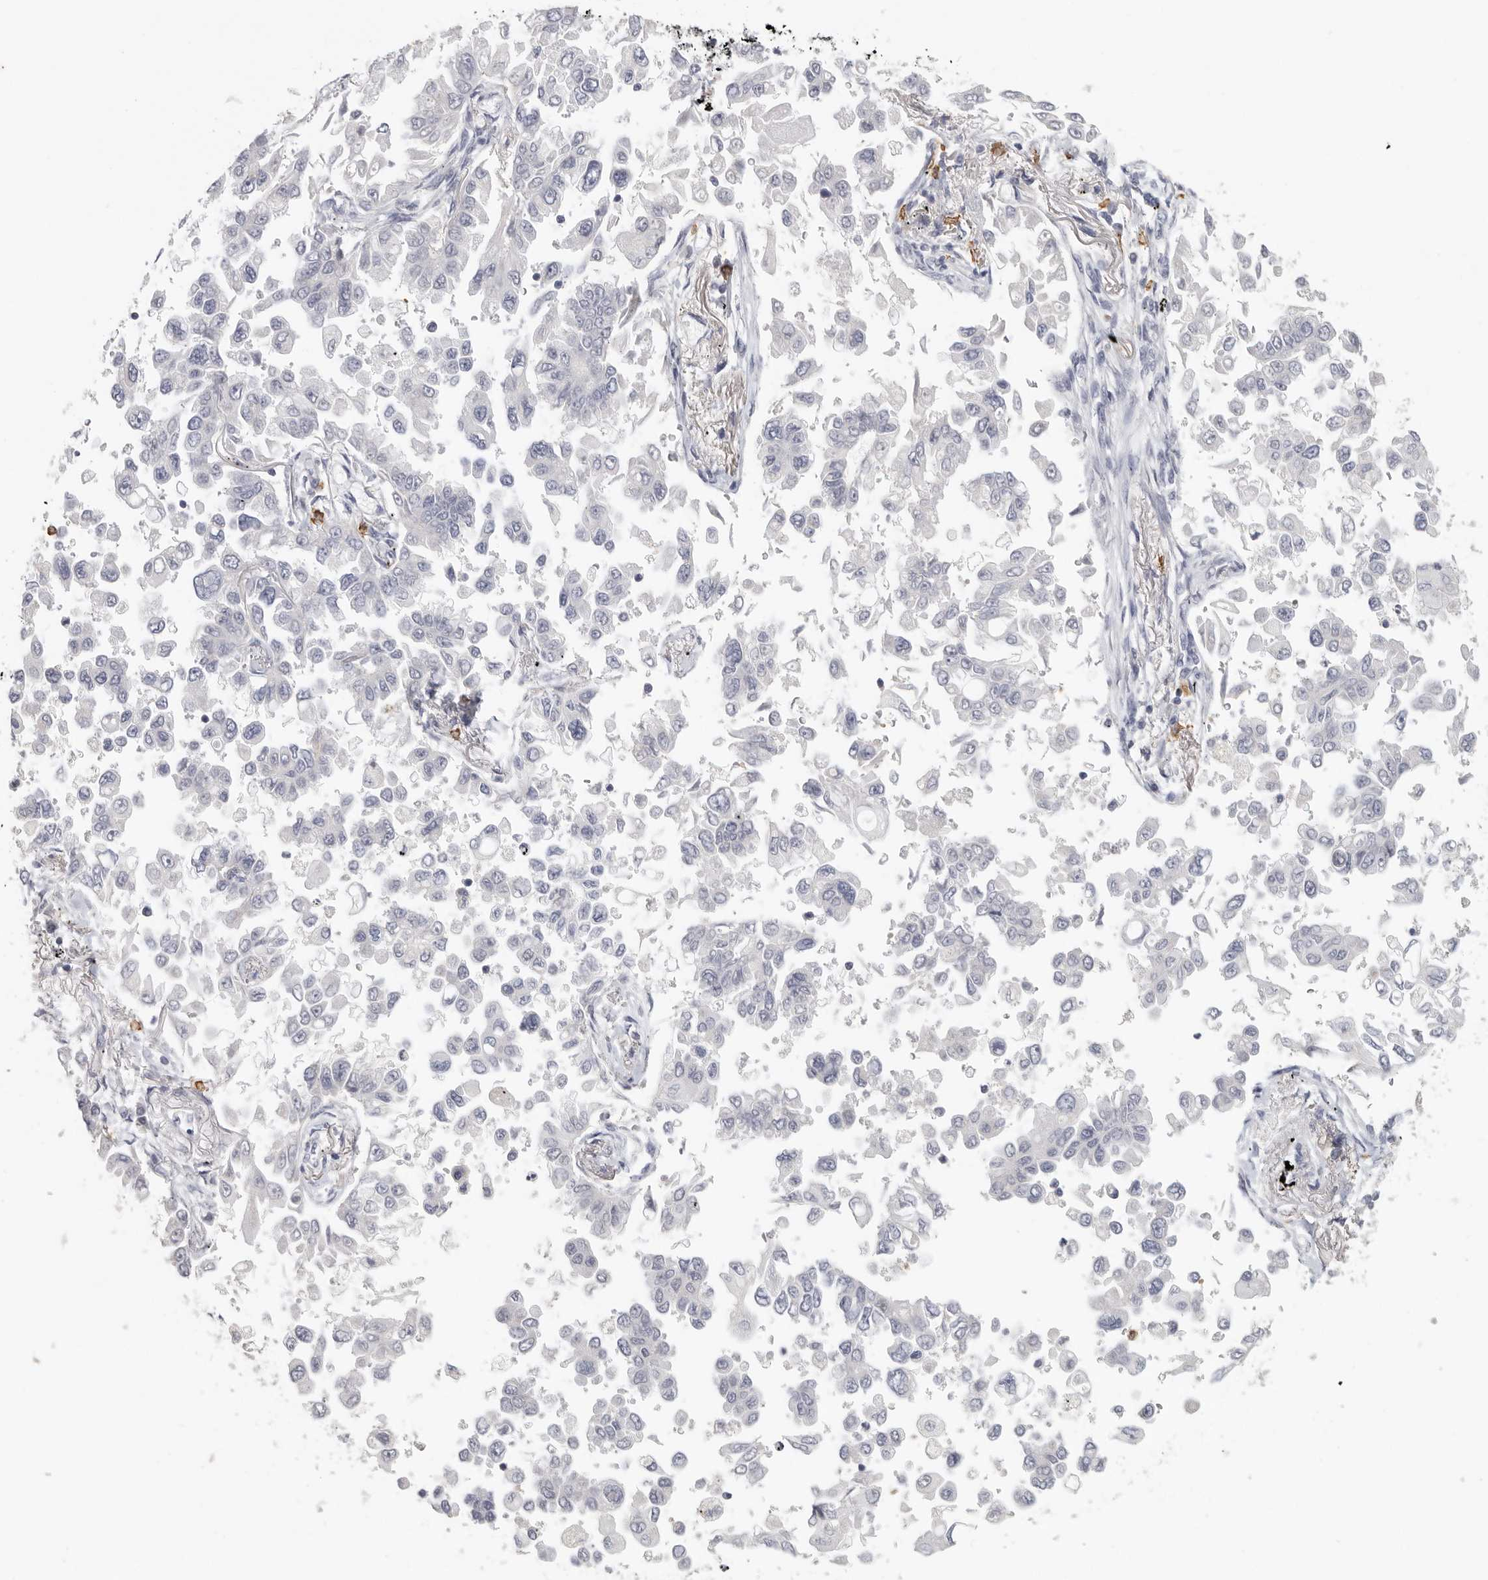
{"staining": {"intensity": "negative", "quantity": "none", "location": "none"}, "tissue": "lung cancer", "cell_type": "Tumor cells", "image_type": "cancer", "snomed": [{"axis": "morphology", "description": "Adenocarcinoma, NOS"}, {"axis": "topography", "description": "Lung"}], "caption": "The immunohistochemistry image has no significant staining in tumor cells of lung cancer tissue.", "gene": "DNAJC11", "patient": {"sex": "female", "age": 67}}